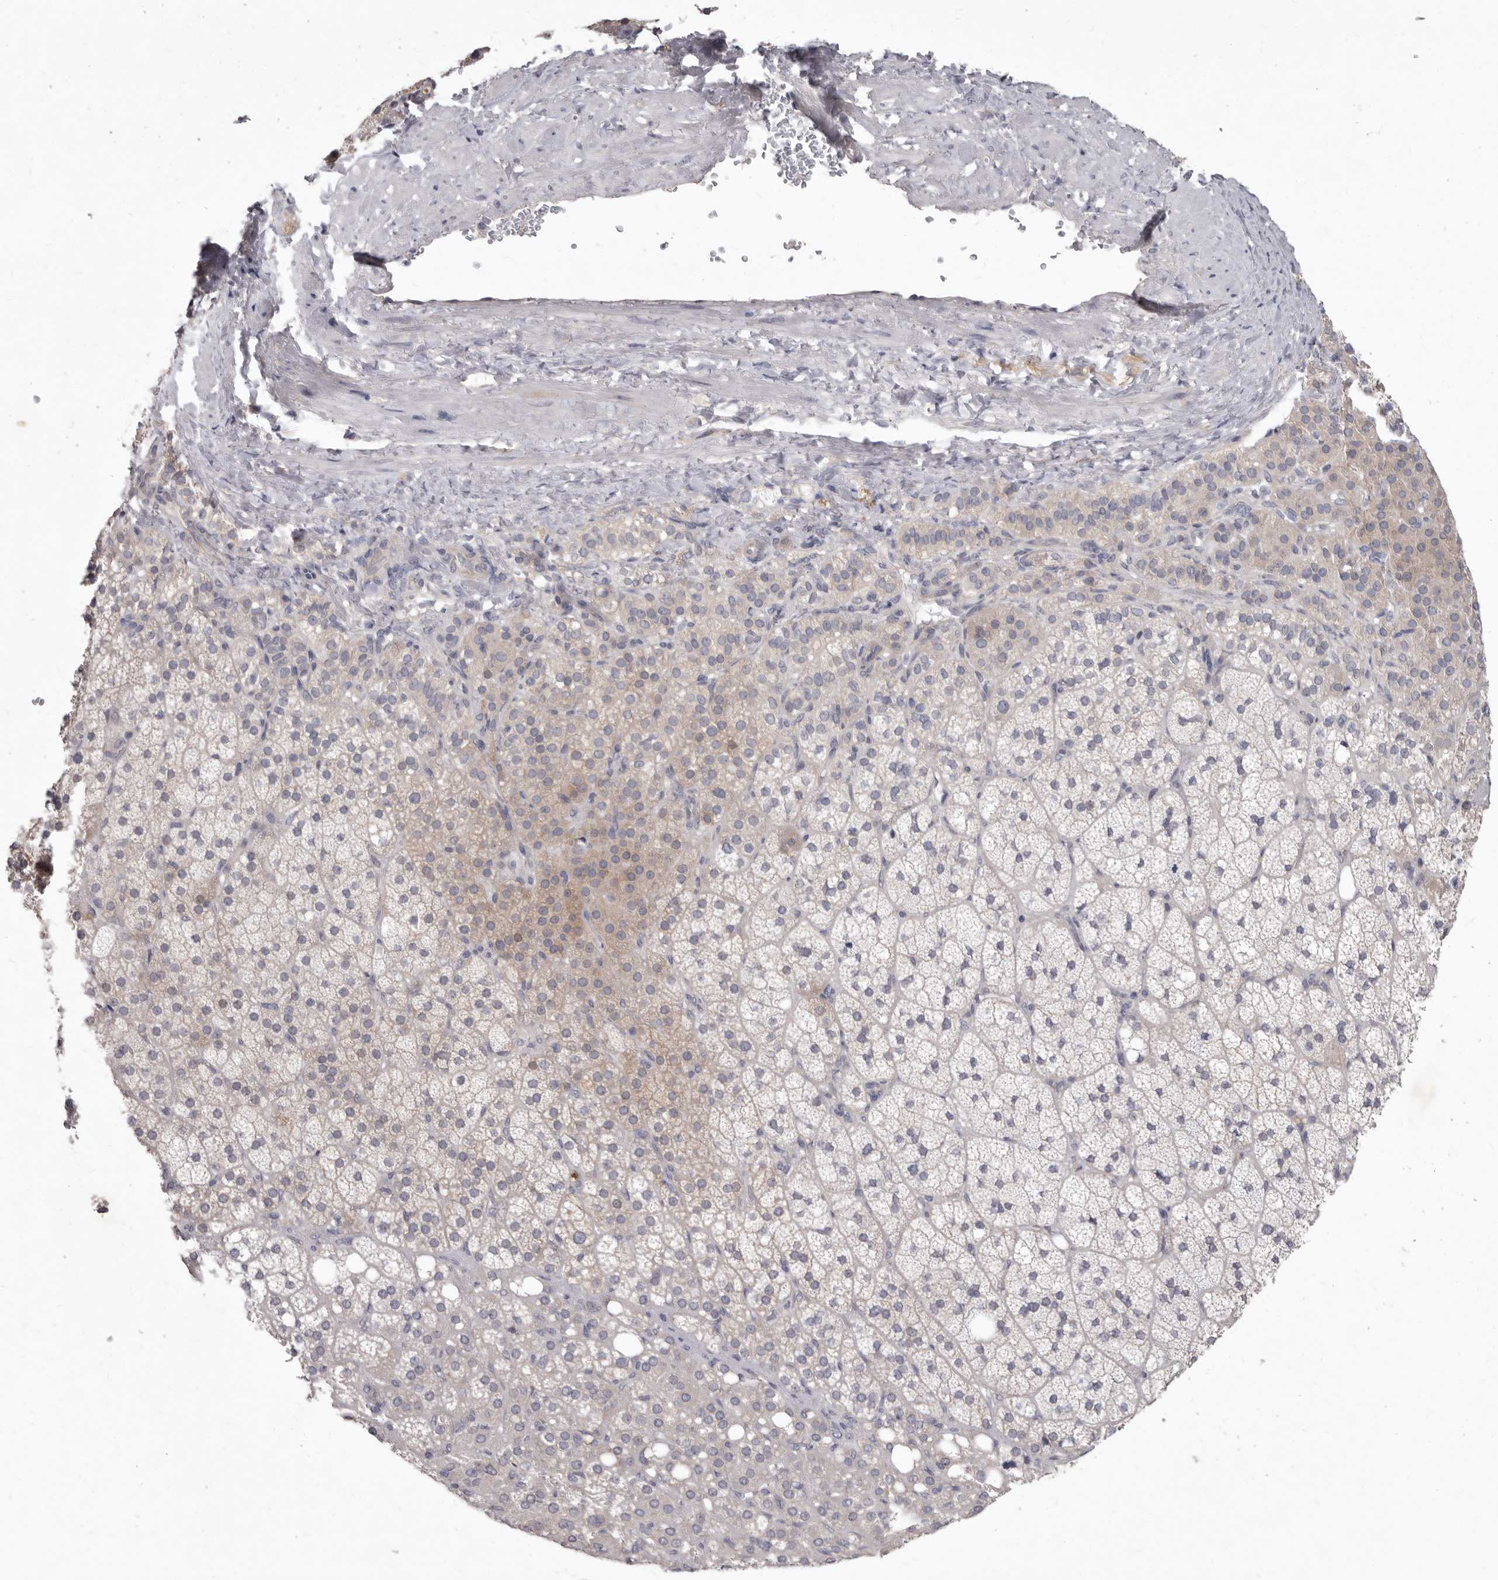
{"staining": {"intensity": "weak", "quantity": "<25%", "location": "cytoplasmic/membranous"}, "tissue": "adrenal gland", "cell_type": "Glandular cells", "image_type": "normal", "snomed": [{"axis": "morphology", "description": "Normal tissue, NOS"}, {"axis": "topography", "description": "Adrenal gland"}], "caption": "IHC of benign human adrenal gland shows no expression in glandular cells. The staining was performed using DAB to visualize the protein expression in brown, while the nuclei were stained in blue with hematoxylin (Magnification: 20x).", "gene": "GSK3B", "patient": {"sex": "female", "age": 59}}